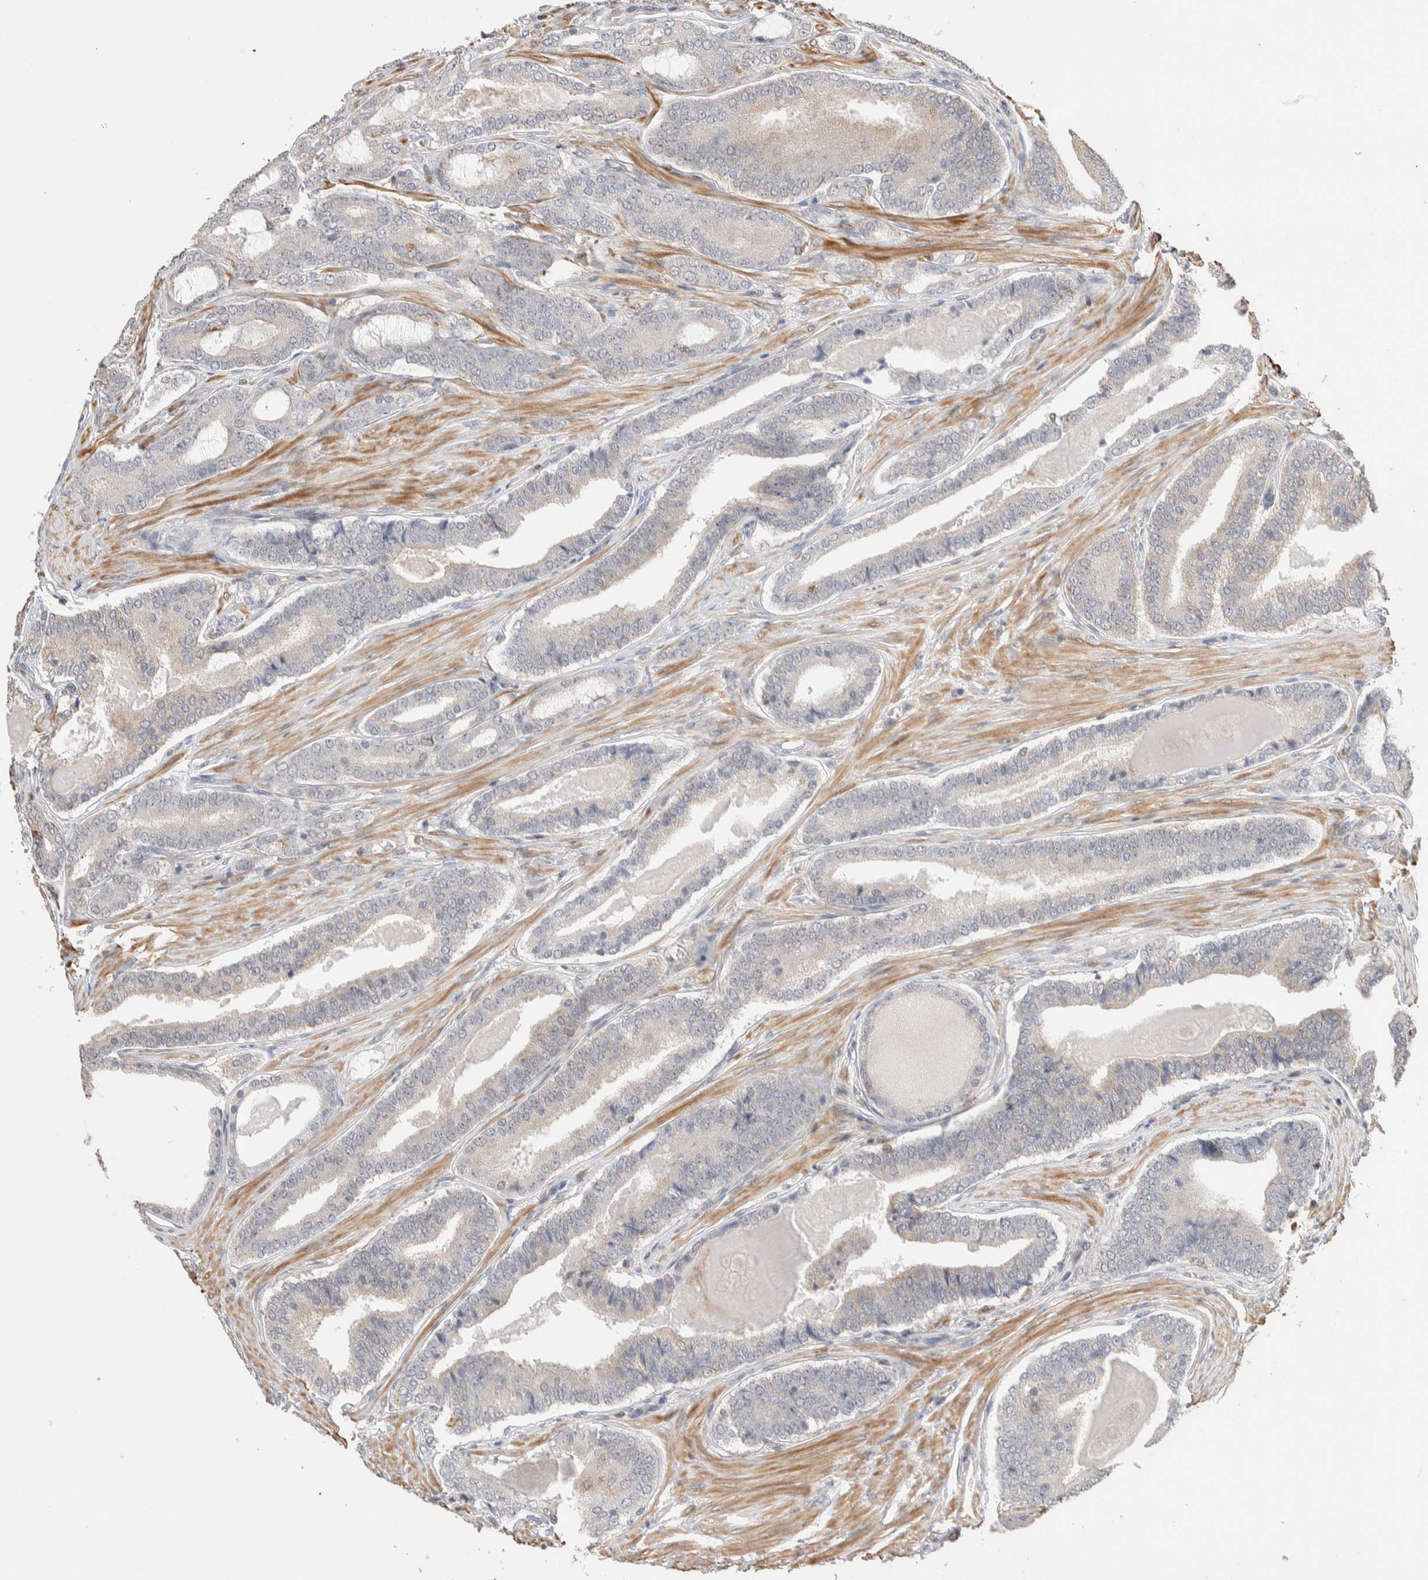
{"staining": {"intensity": "negative", "quantity": "none", "location": "none"}, "tissue": "prostate cancer", "cell_type": "Tumor cells", "image_type": "cancer", "snomed": [{"axis": "morphology", "description": "Adenocarcinoma, High grade"}, {"axis": "topography", "description": "Prostate"}], "caption": "DAB (3,3'-diaminobenzidine) immunohistochemical staining of human prostate cancer shows no significant positivity in tumor cells.", "gene": "ZNF704", "patient": {"sex": "male", "age": 60}}